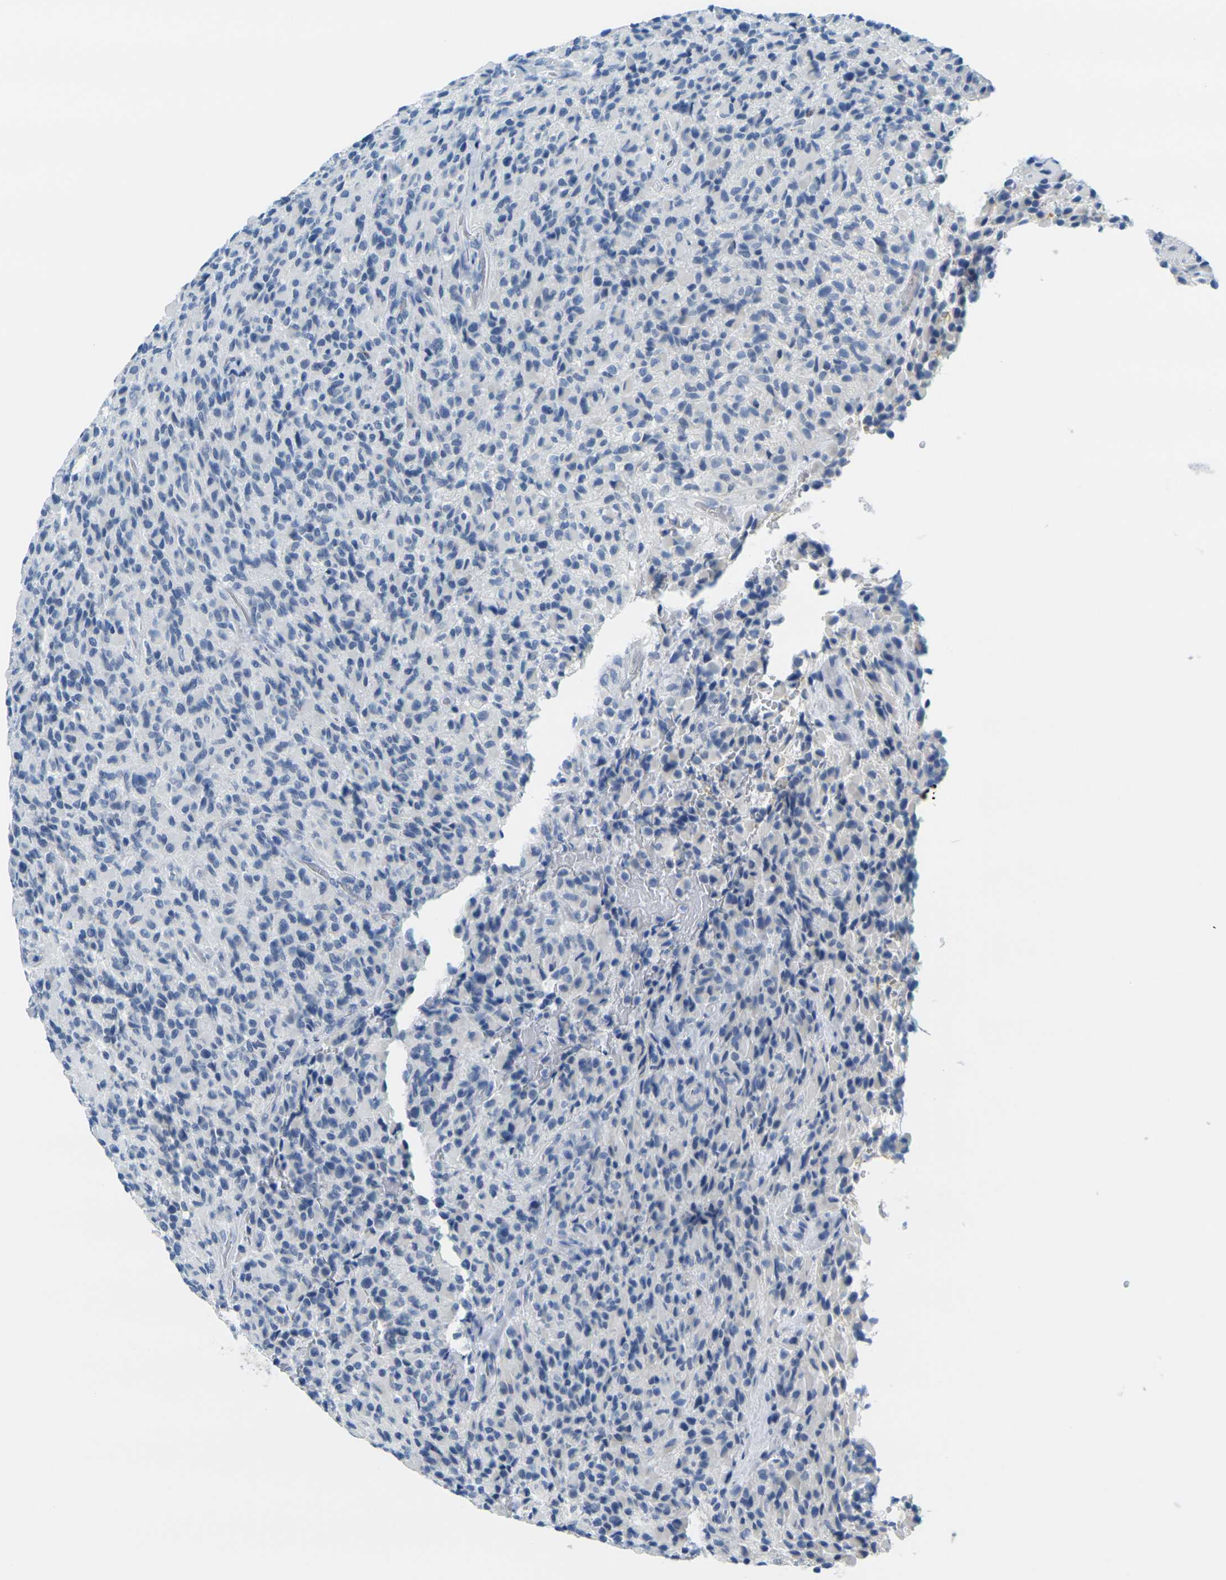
{"staining": {"intensity": "negative", "quantity": "none", "location": "none"}, "tissue": "glioma", "cell_type": "Tumor cells", "image_type": "cancer", "snomed": [{"axis": "morphology", "description": "Glioma, malignant, High grade"}, {"axis": "topography", "description": "Brain"}], "caption": "An immunohistochemistry (IHC) micrograph of glioma is shown. There is no staining in tumor cells of glioma.", "gene": "GPR15", "patient": {"sex": "male", "age": 71}}